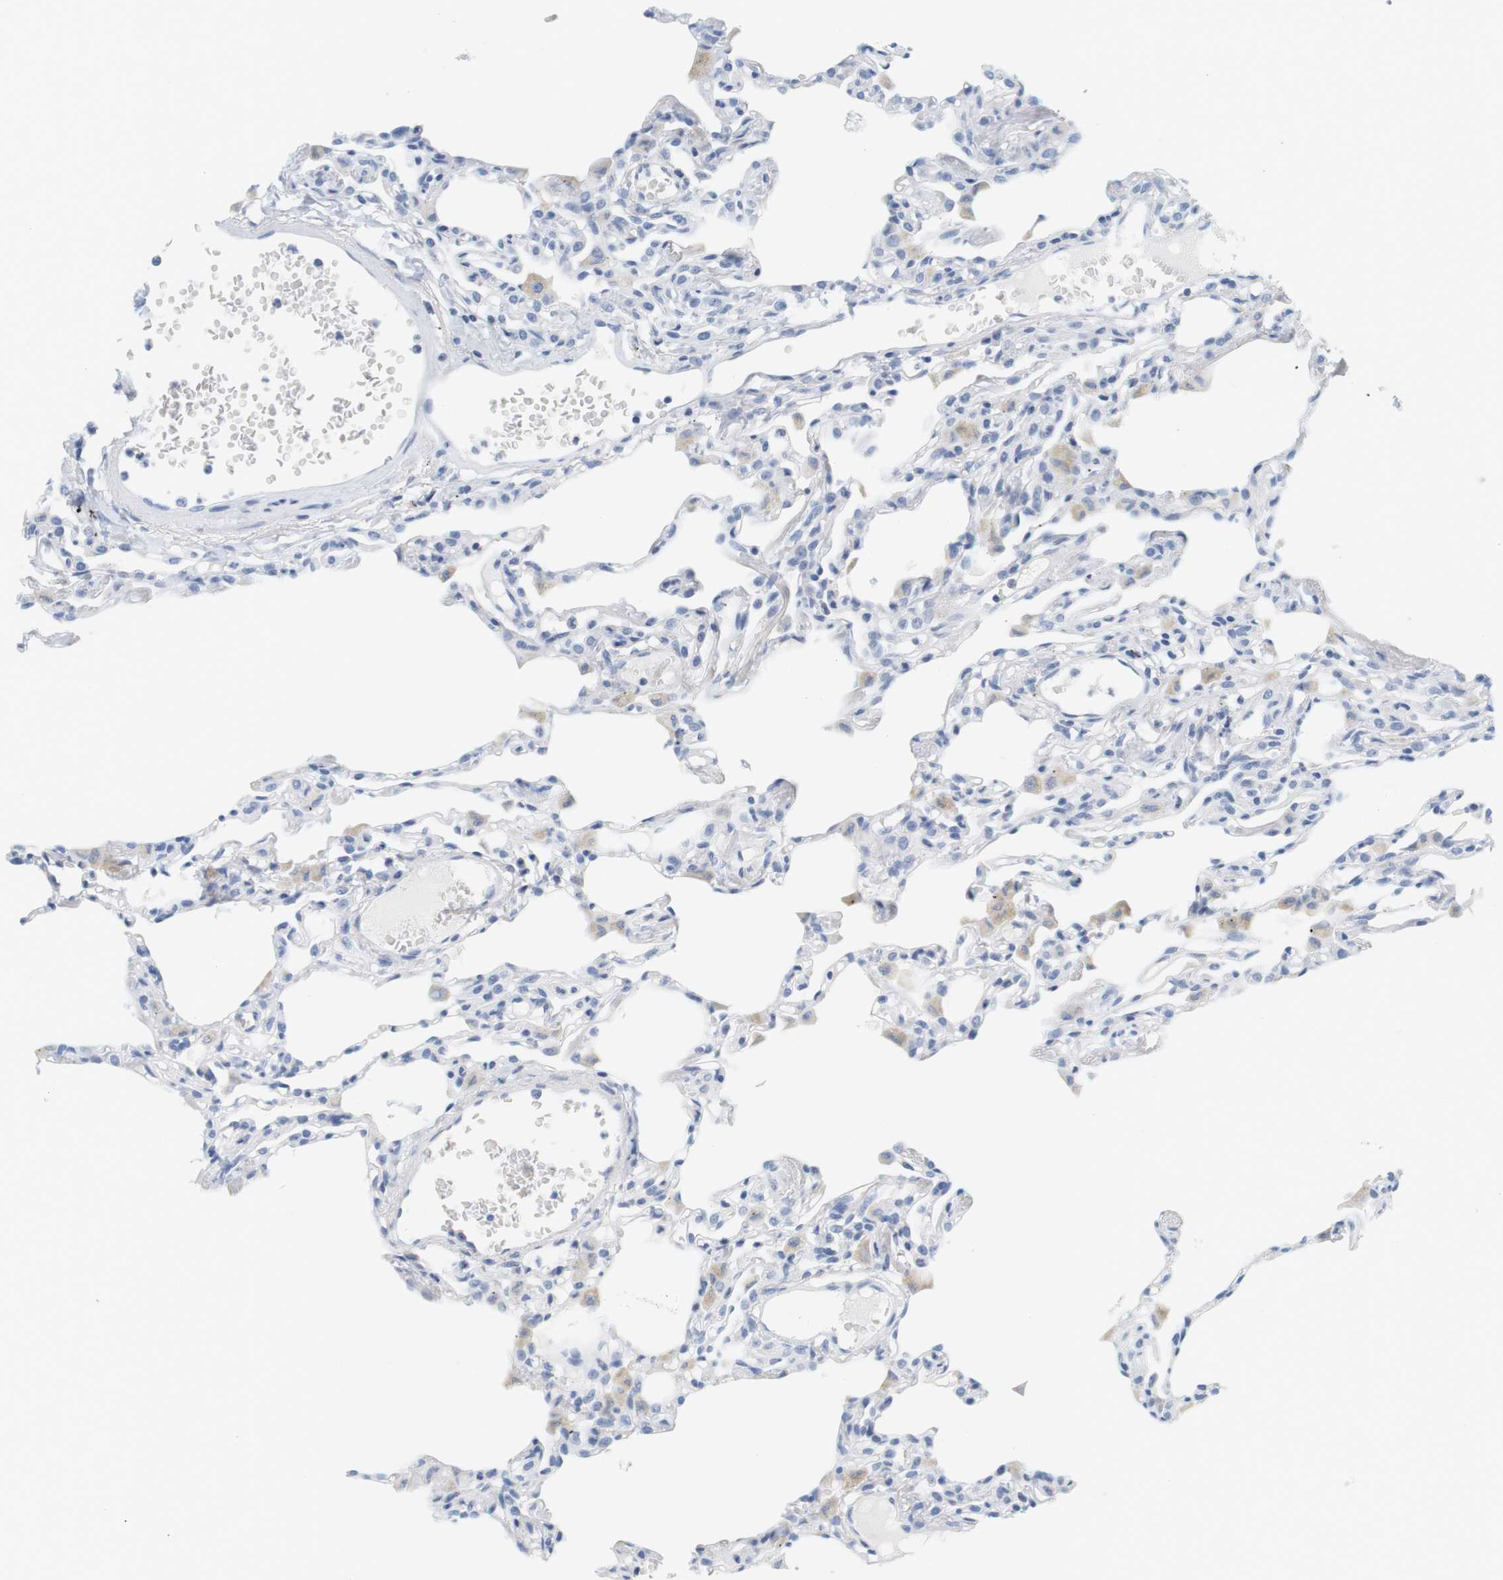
{"staining": {"intensity": "negative", "quantity": "none", "location": "none"}, "tissue": "lung", "cell_type": "Alveolar cells", "image_type": "normal", "snomed": [{"axis": "morphology", "description": "Normal tissue, NOS"}, {"axis": "topography", "description": "Lung"}], "caption": "Alveolar cells are negative for protein expression in normal human lung.", "gene": "OPRM1", "patient": {"sex": "female", "age": 49}}